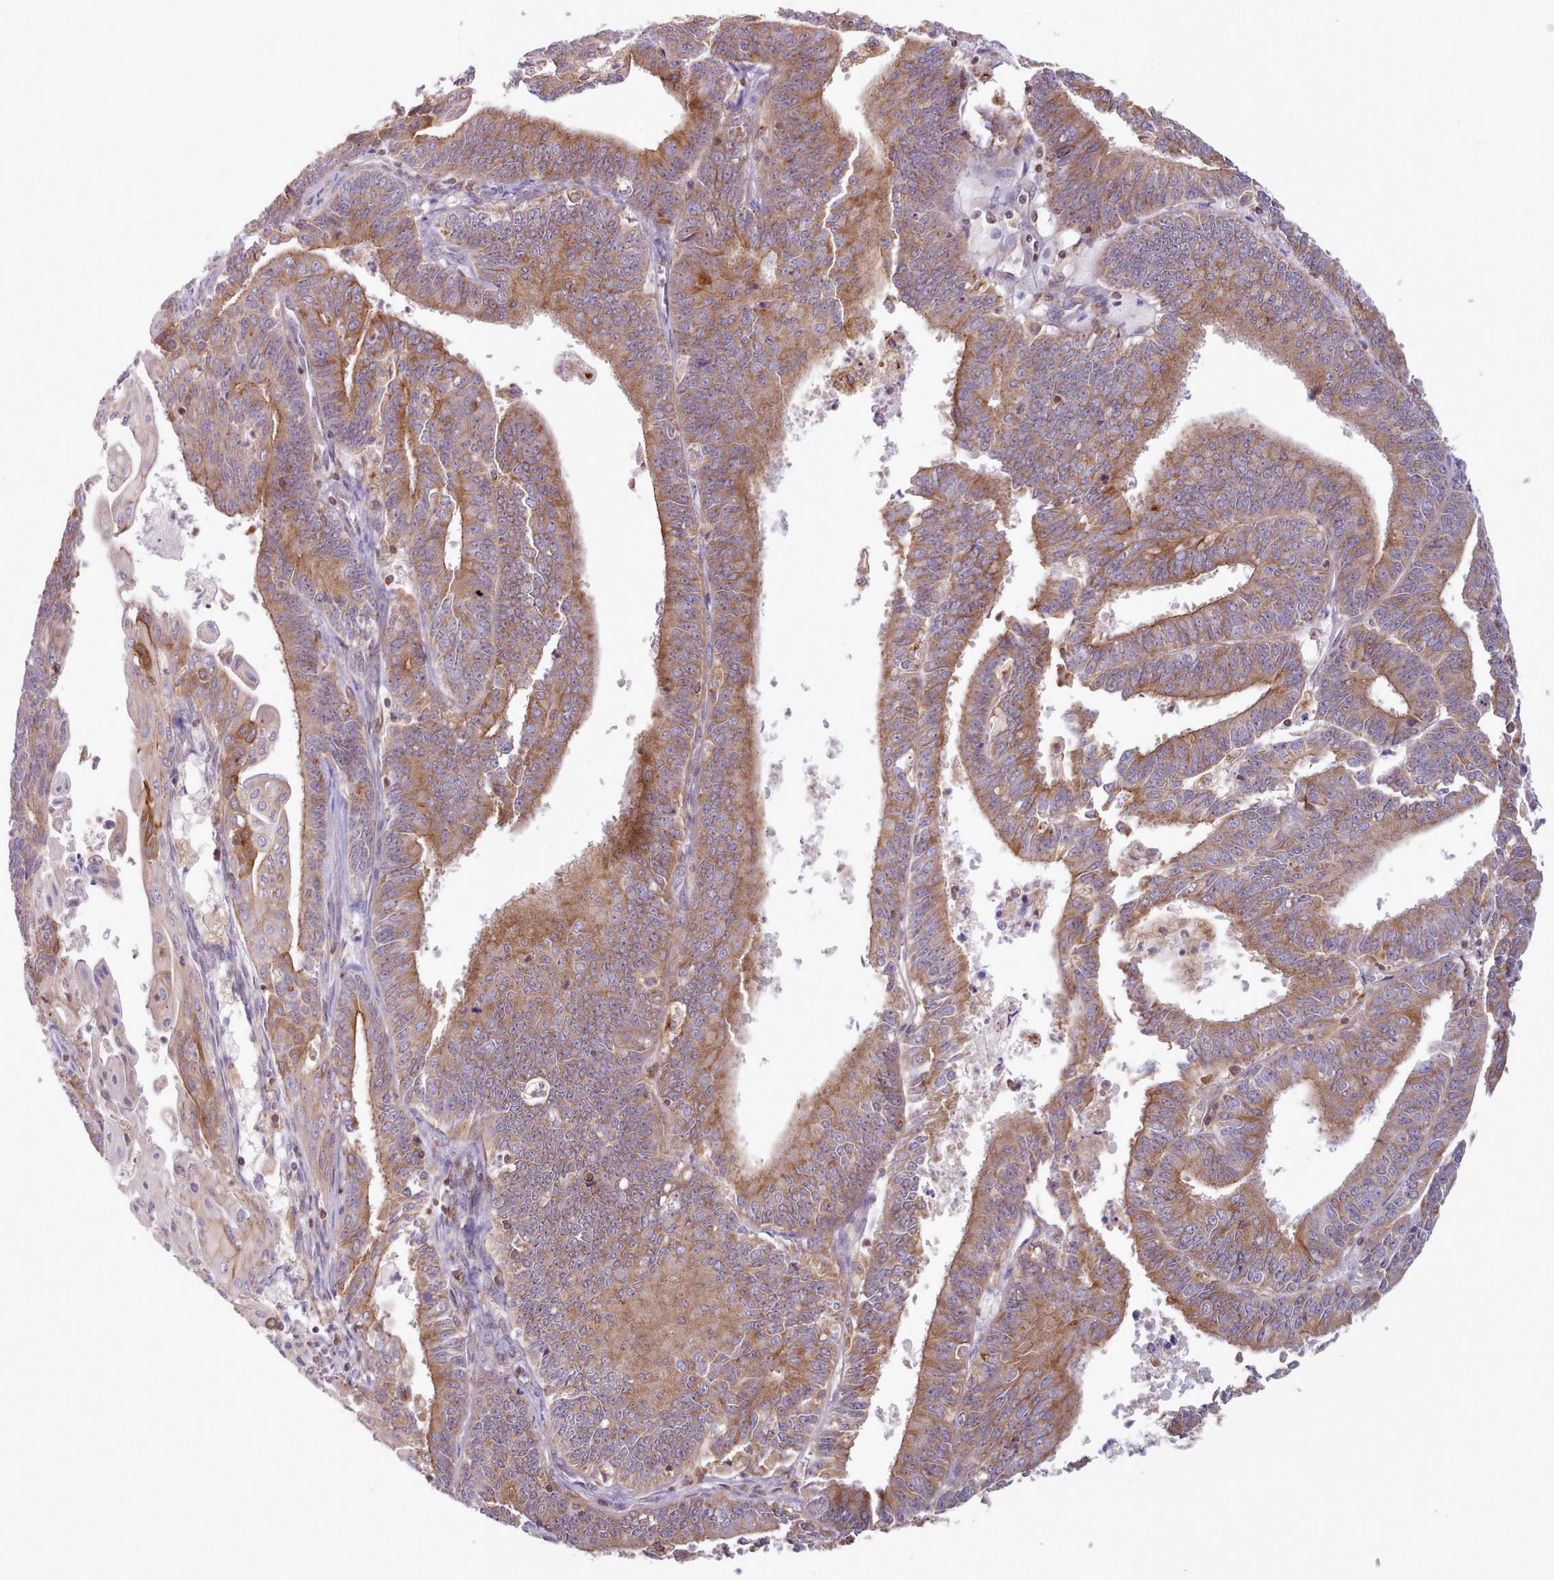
{"staining": {"intensity": "moderate", "quantity": "25%-75%", "location": "cytoplasmic/membranous"}, "tissue": "endometrial cancer", "cell_type": "Tumor cells", "image_type": "cancer", "snomed": [{"axis": "morphology", "description": "Adenocarcinoma, NOS"}, {"axis": "topography", "description": "Endometrium"}], "caption": "Endometrial adenocarcinoma stained with a brown dye shows moderate cytoplasmic/membranous positive positivity in approximately 25%-75% of tumor cells.", "gene": "CRYBG1", "patient": {"sex": "female", "age": 73}}